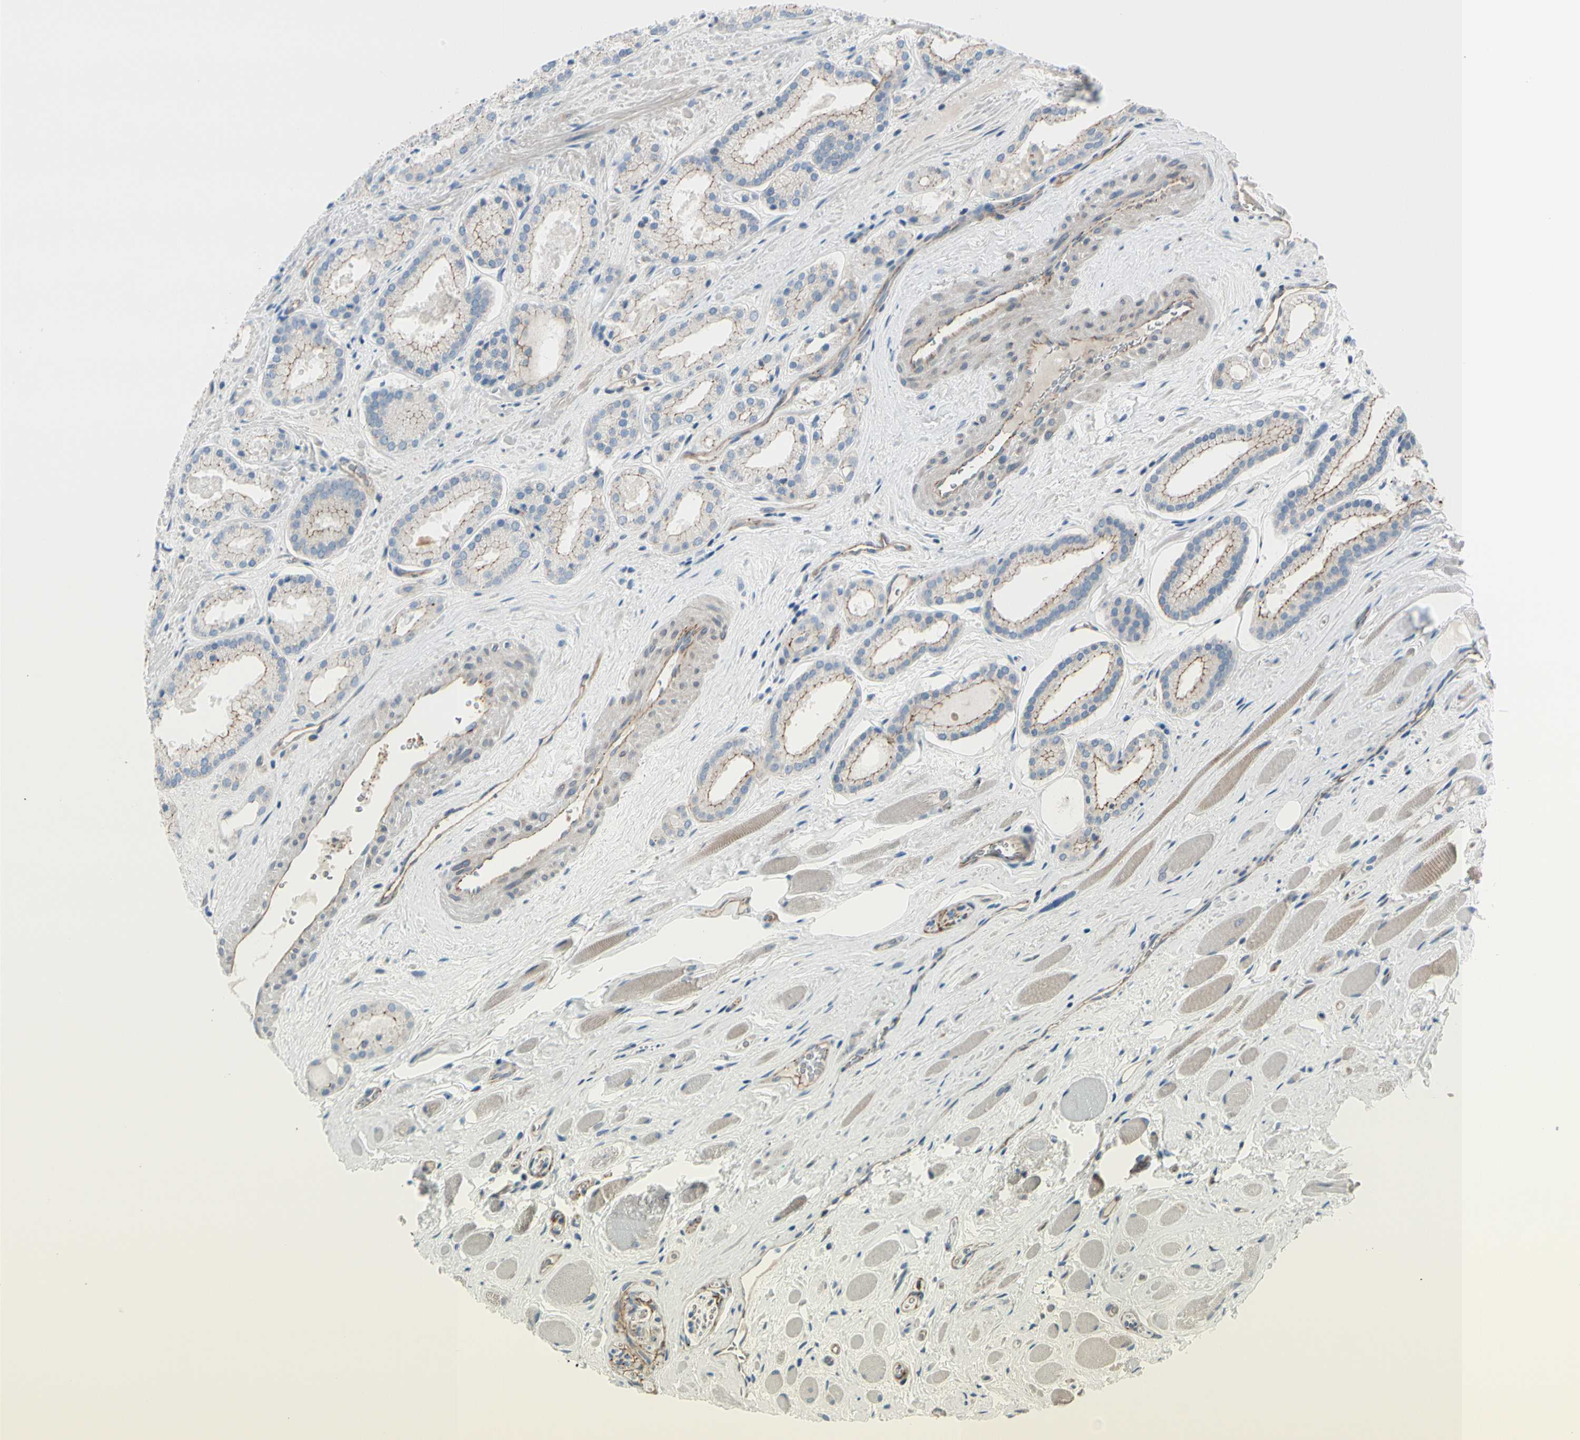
{"staining": {"intensity": "weak", "quantity": "25%-75%", "location": "cytoplasmic/membranous"}, "tissue": "prostate cancer", "cell_type": "Tumor cells", "image_type": "cancer", "snomed": [{"axis": "morphology", "description": "Adenocarcinoma, Low grade"}, {"axis": "topography", "description": "Prostate"}], "caption": "DAB immunohistochemical staining of human prostate cancer (low-grade adenocarcinoma) exhibits weak cytoplasmic/membranous protein staining in about 25%-75% of tumor cells.", "gene": "TJP1", "patient": {"sex": "male", "age": 59}}